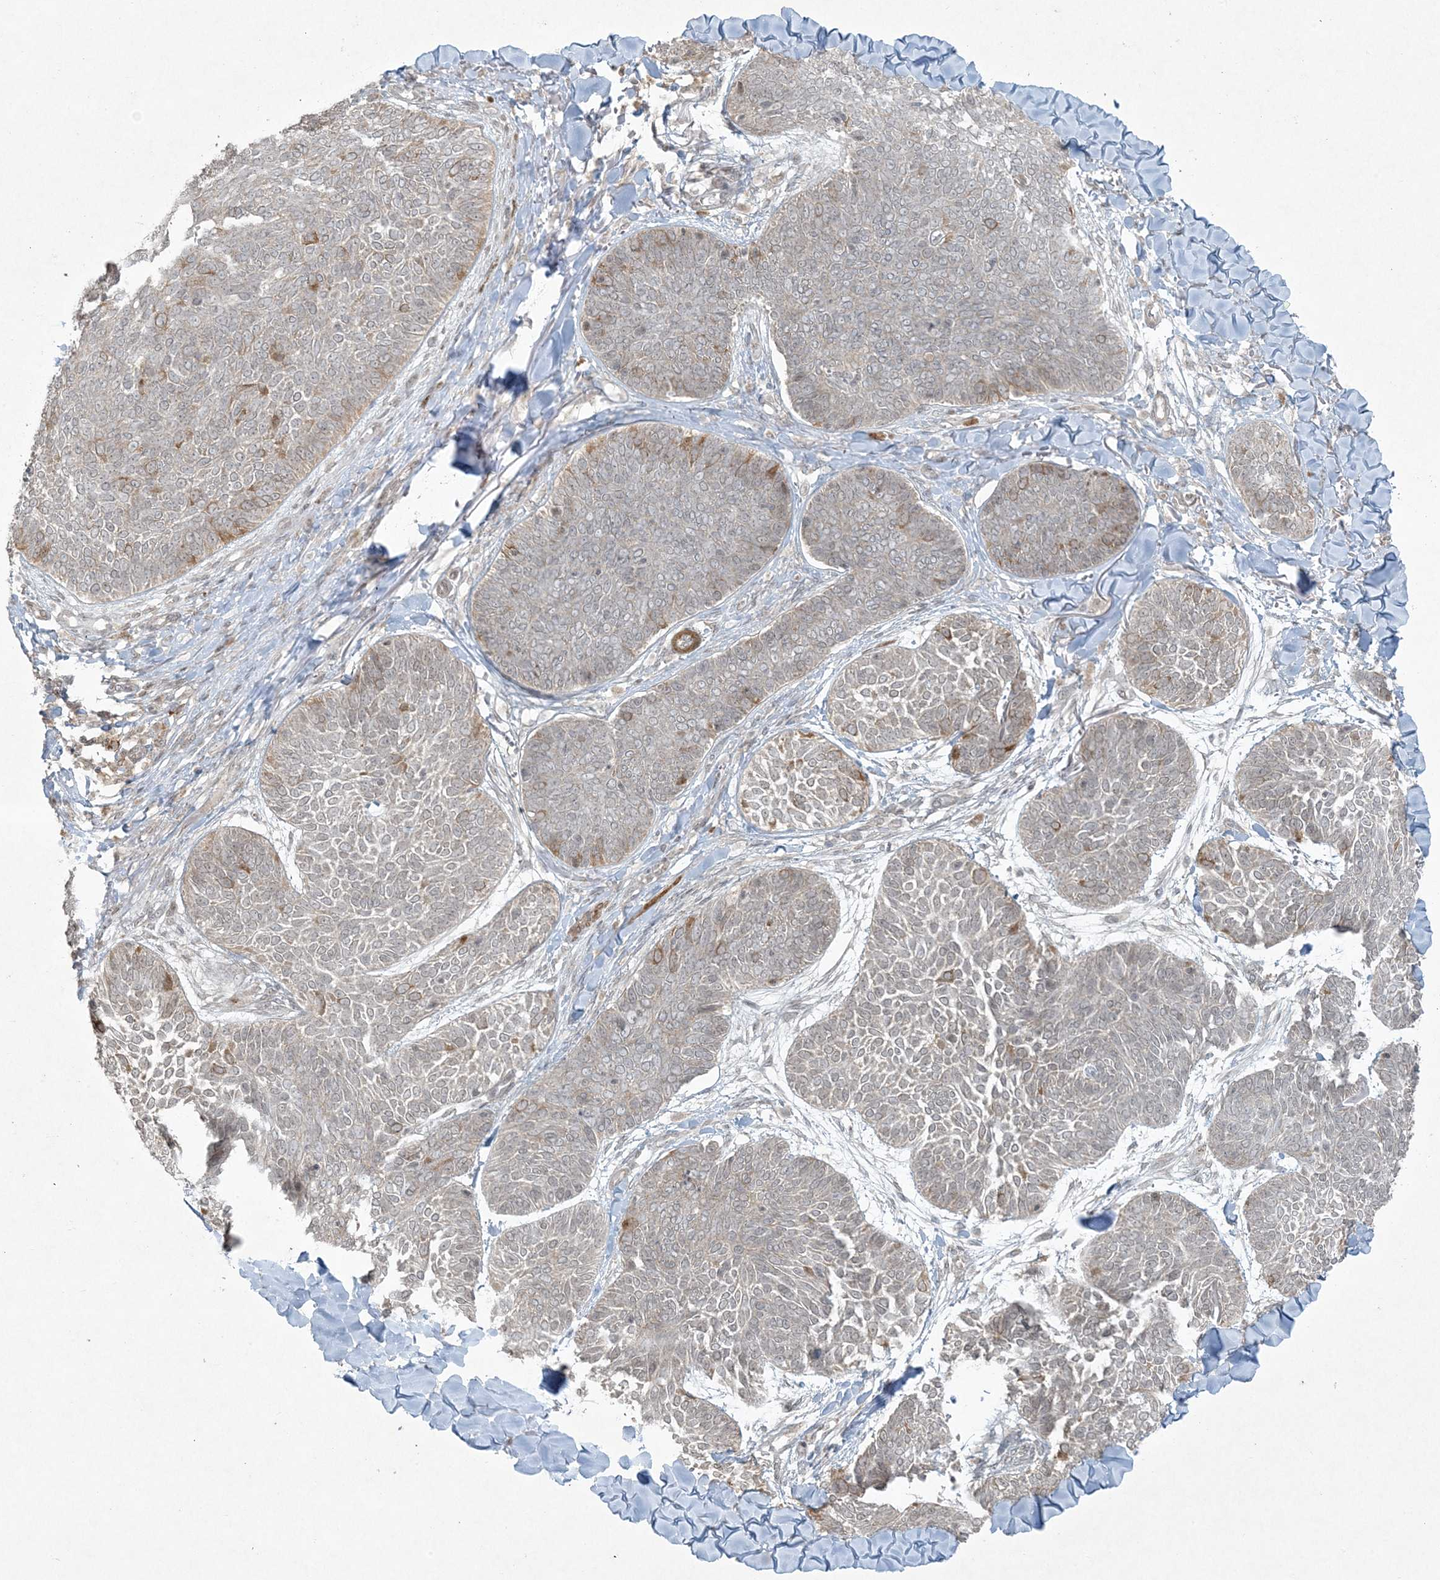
{"staining": {"intensity": "weak", "quantity": "<25%", "location": "cytoplasmic/membranous"}, "tissue": "skin cancer", "cell_type": "Tumor cells", "image_type": "cancer", "snomed": [{"axis": "morphology", "description": "Basal cell carcinoma"}, {"axis": "topography", "description": "Skin"}], "caption": "DAB immunohistochemical staining of skin cancer reveals no significant expression in tumor cells. (DAB IHC visualized using brightfield microscopy, high magnification).", "gene": "ZNF263", "patient": {"sex": "male", "age": 85}}